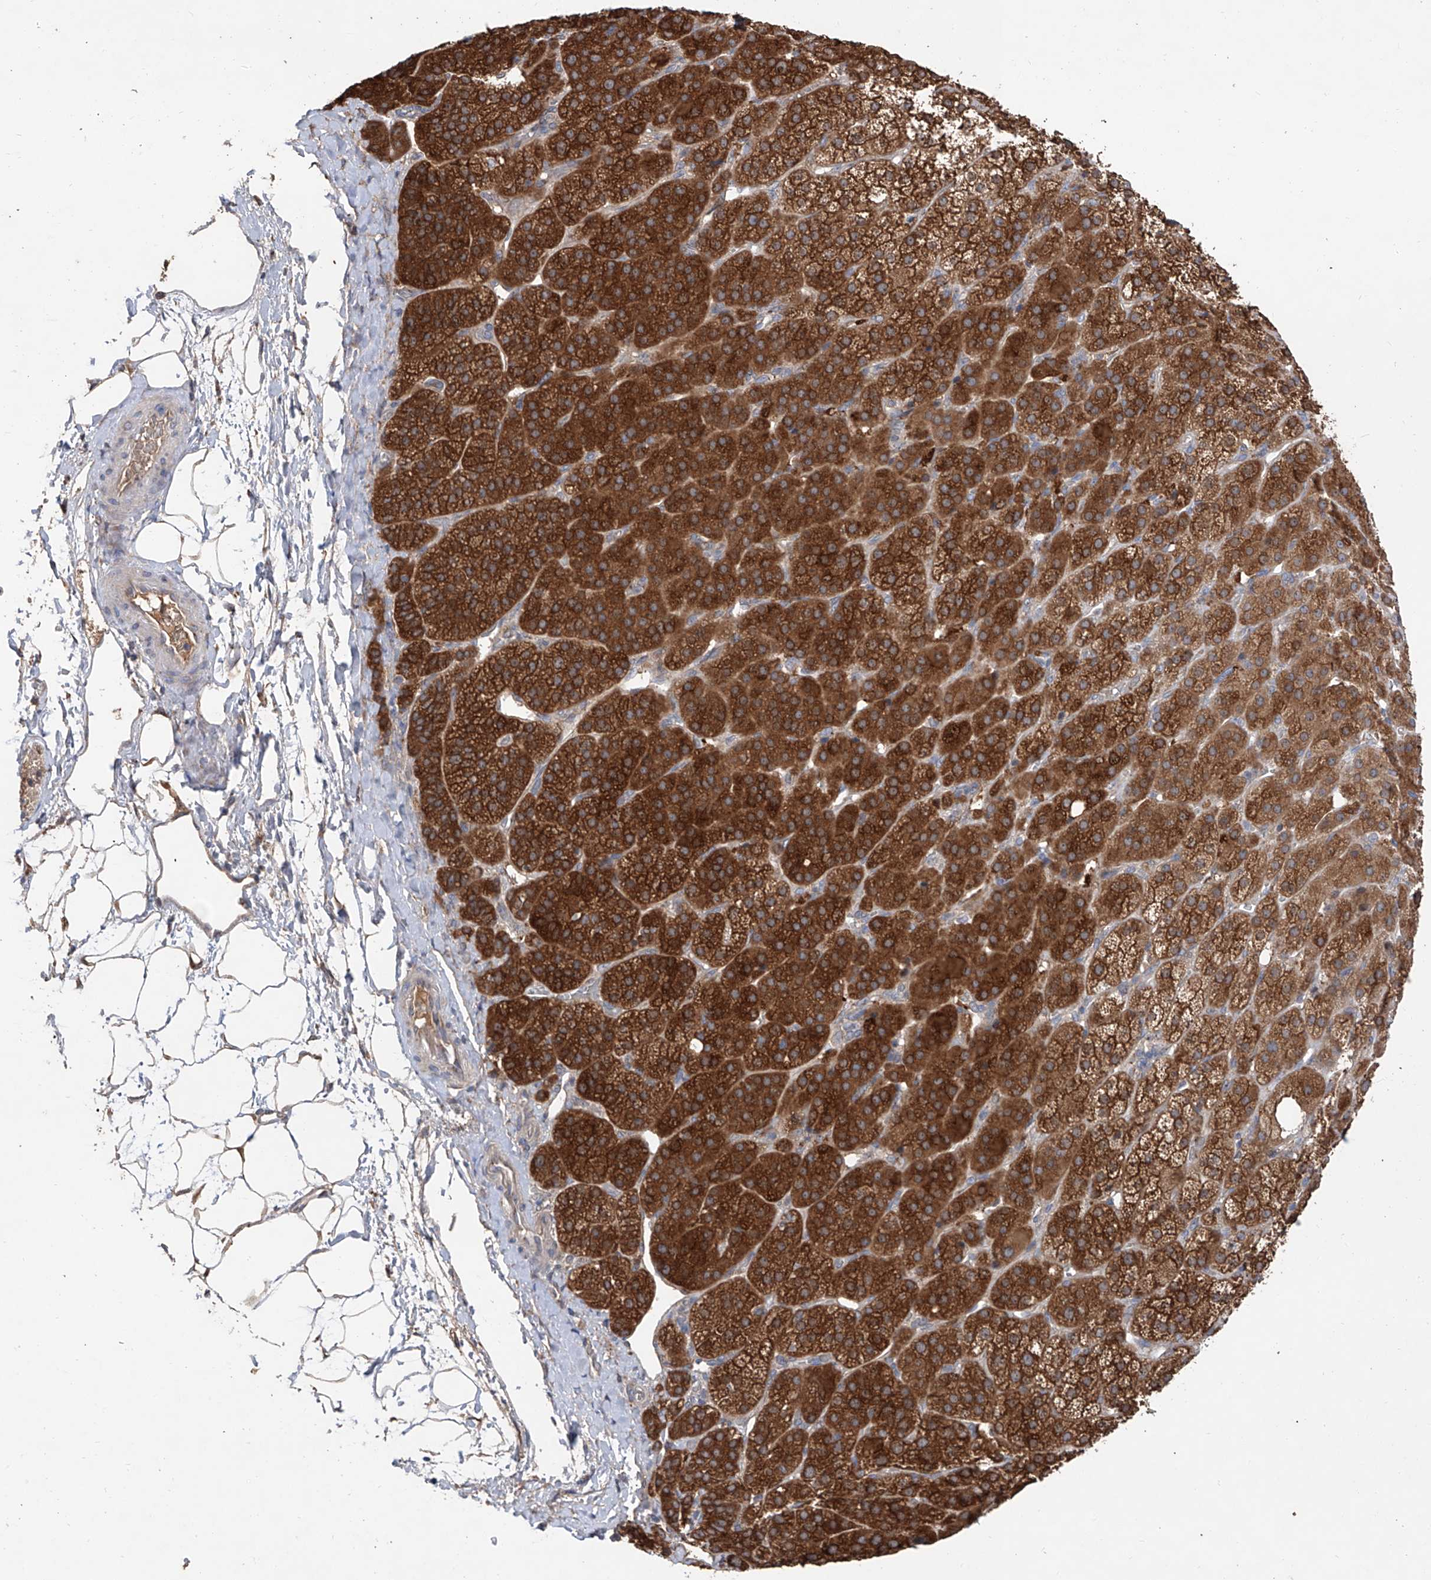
{"staining": {"intensity": "strong", "quantity": ">75%", "location": "cytoplasmic/membranous"}, "tissue": "adrenal gland", "cell_type": "Glandular cells", "image_type": "normal", "snomed": [{"axis": "morphology", "description": "Normal tissue, NOS"}, {"axis": "topography", "description": "Adrenal gland"}], "caption": "Strong cytoplasmic/membranous positivity for a protein is seen in about >75% of glandular cells of normal adrenal gland using IHC.", "gene": "EDN1", "patient": {"sex": "female", "age": 57}}